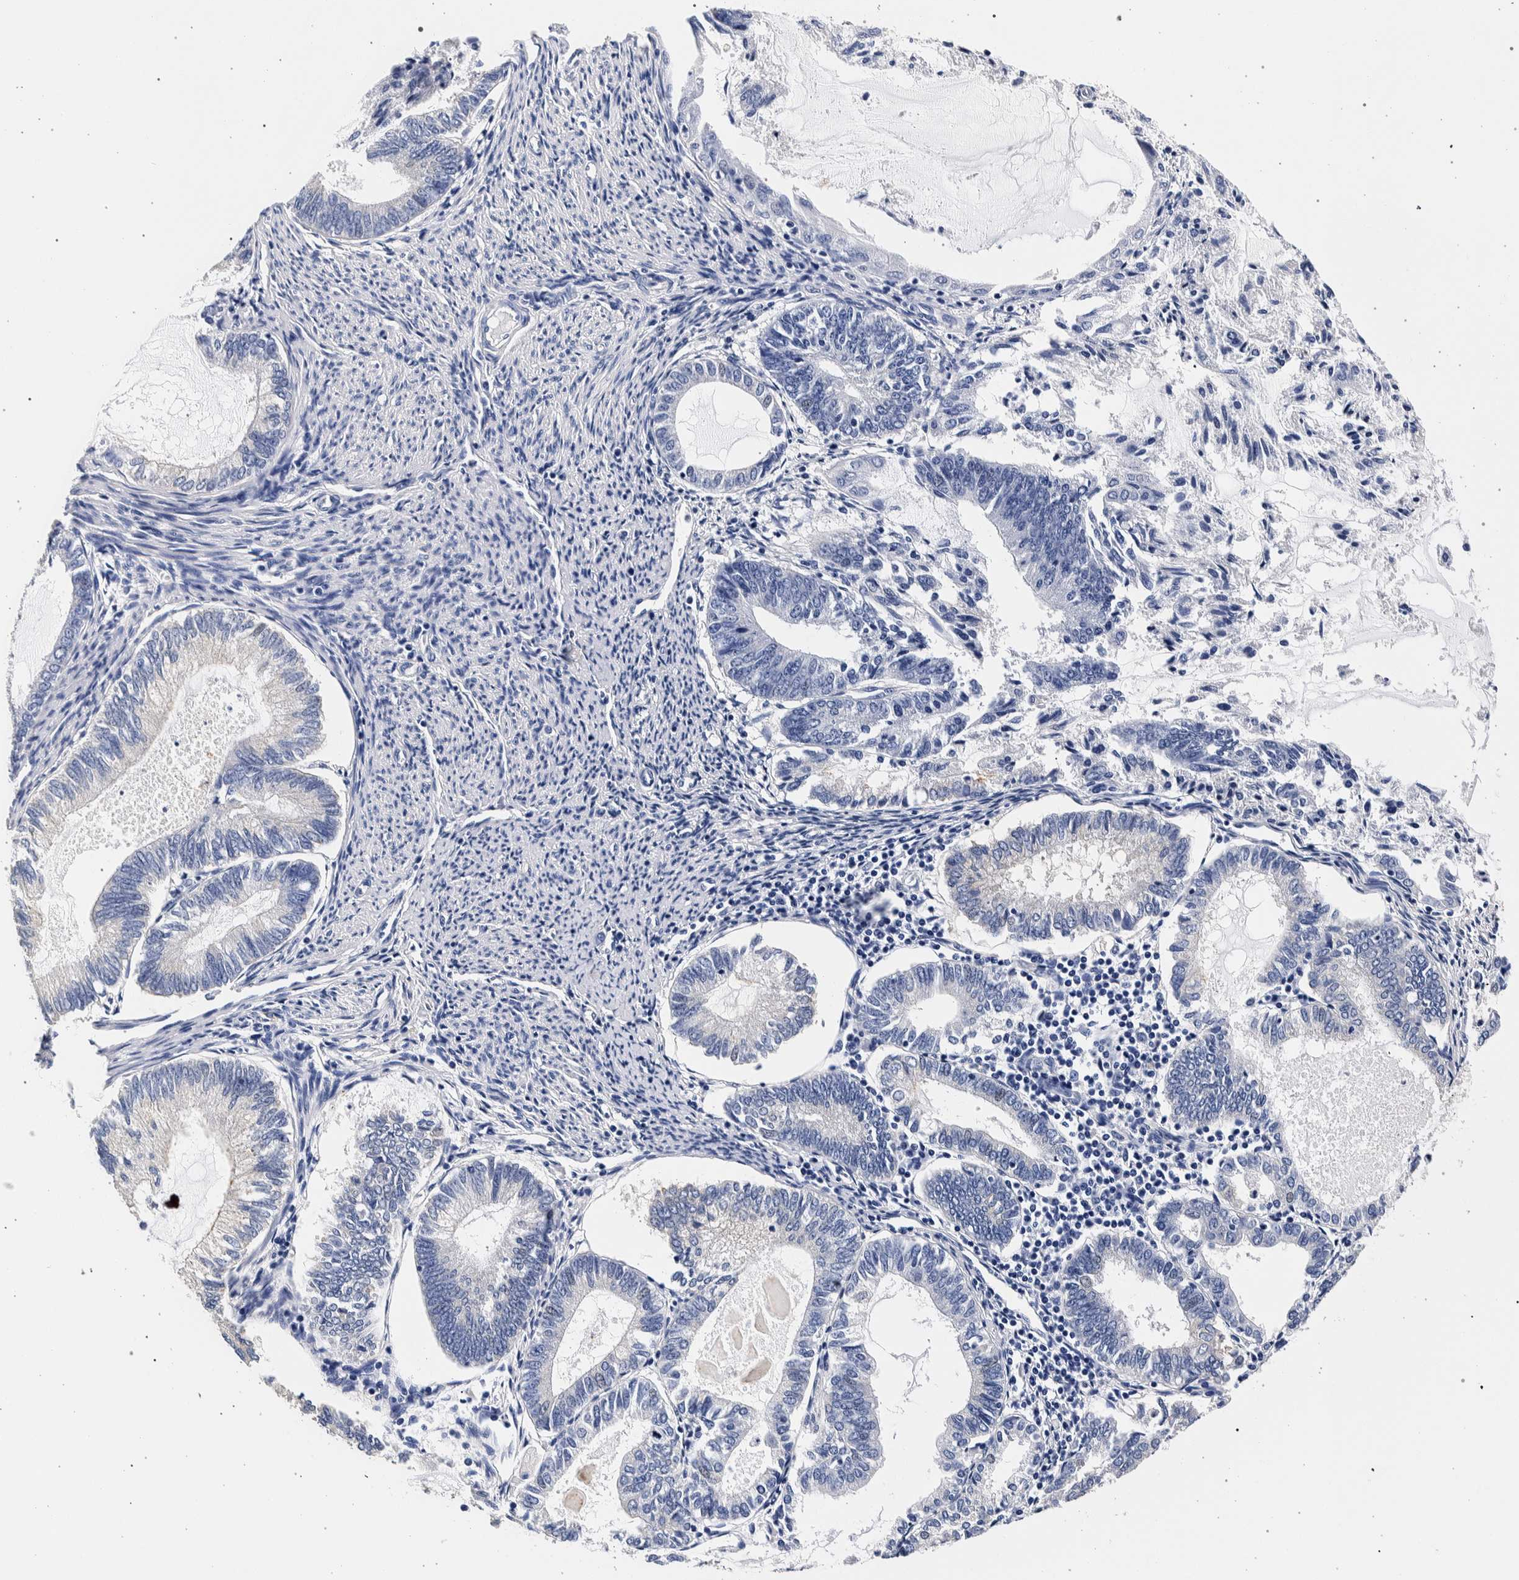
{"staining": {"intensity": "negative", "quantity": "none", "location": "none"}, "tissue": "endometrial cancer", "cell_type": "Tumor cells", "image_type": "cancer", "snomed": [{"axis": "morphology", "description": "Adenocarcinoma, NOS"}, {"axis": "topography", "description": "Endometrium"}], "caption": "Immunohistochemistry of human endometrial cancer displays no staining in tumor cells.", "gene": "NIBAN2", "patient": {"sex": "female", "age": 86}}